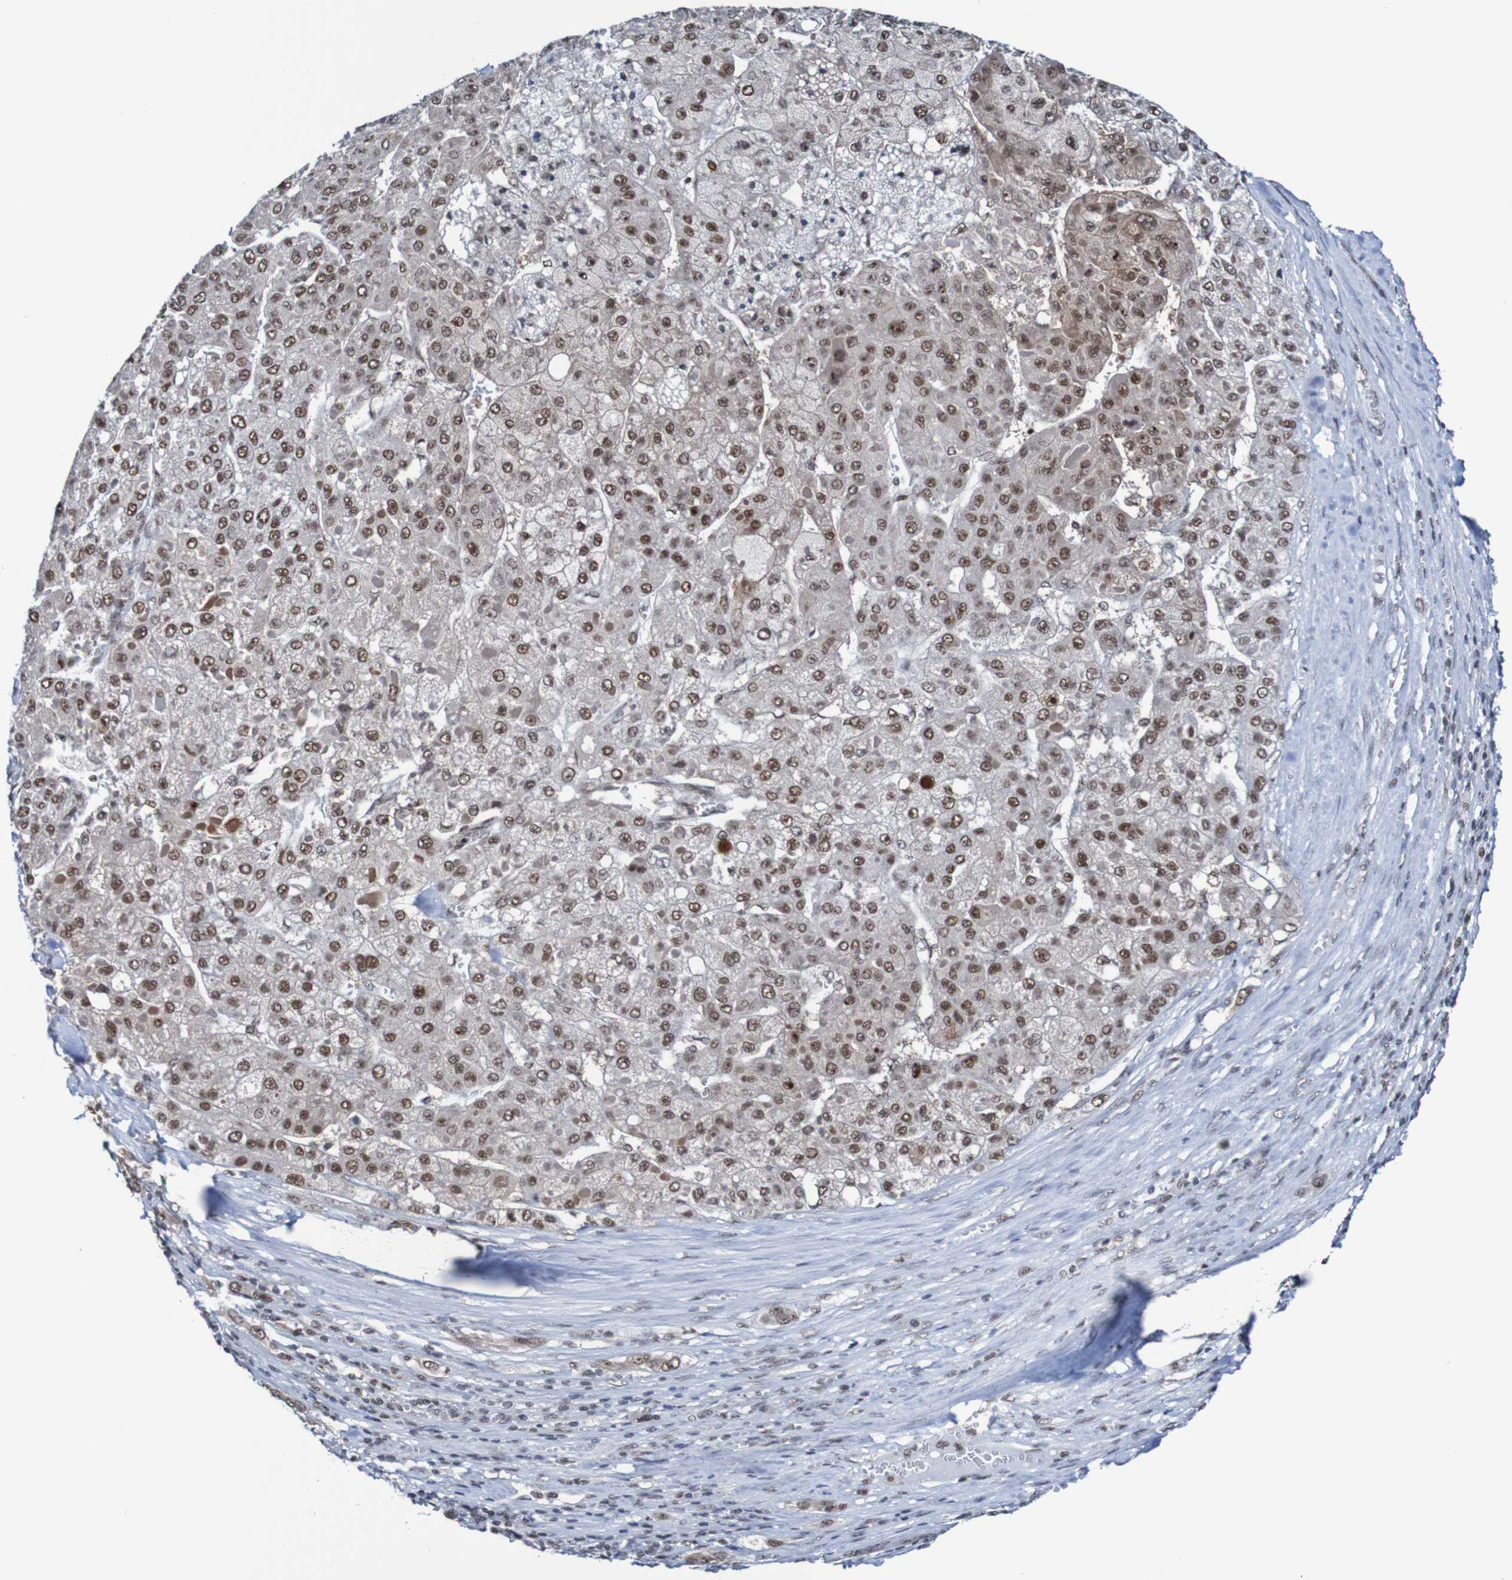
{"staining": {"intensity": "moderate", "quantity": ">75%", "location": "nuclear"}, "tissue": "liver cancer", "cell_type": "Tumor cells", "image_type": "cancer", "snomed": [{"axis": "morphology", "description": "Carcinoma, Hepatocellular, NOS"}, {"axis": "topography", "description": "Liver"}], "caption": "Protein positivity by IHC displays moderate nuclear expression in about >75% of tumor cells in hepatocellular carcinoma (liver).", "gene": "CDC5L", "patient": {"sex": "female", "age": 73}}